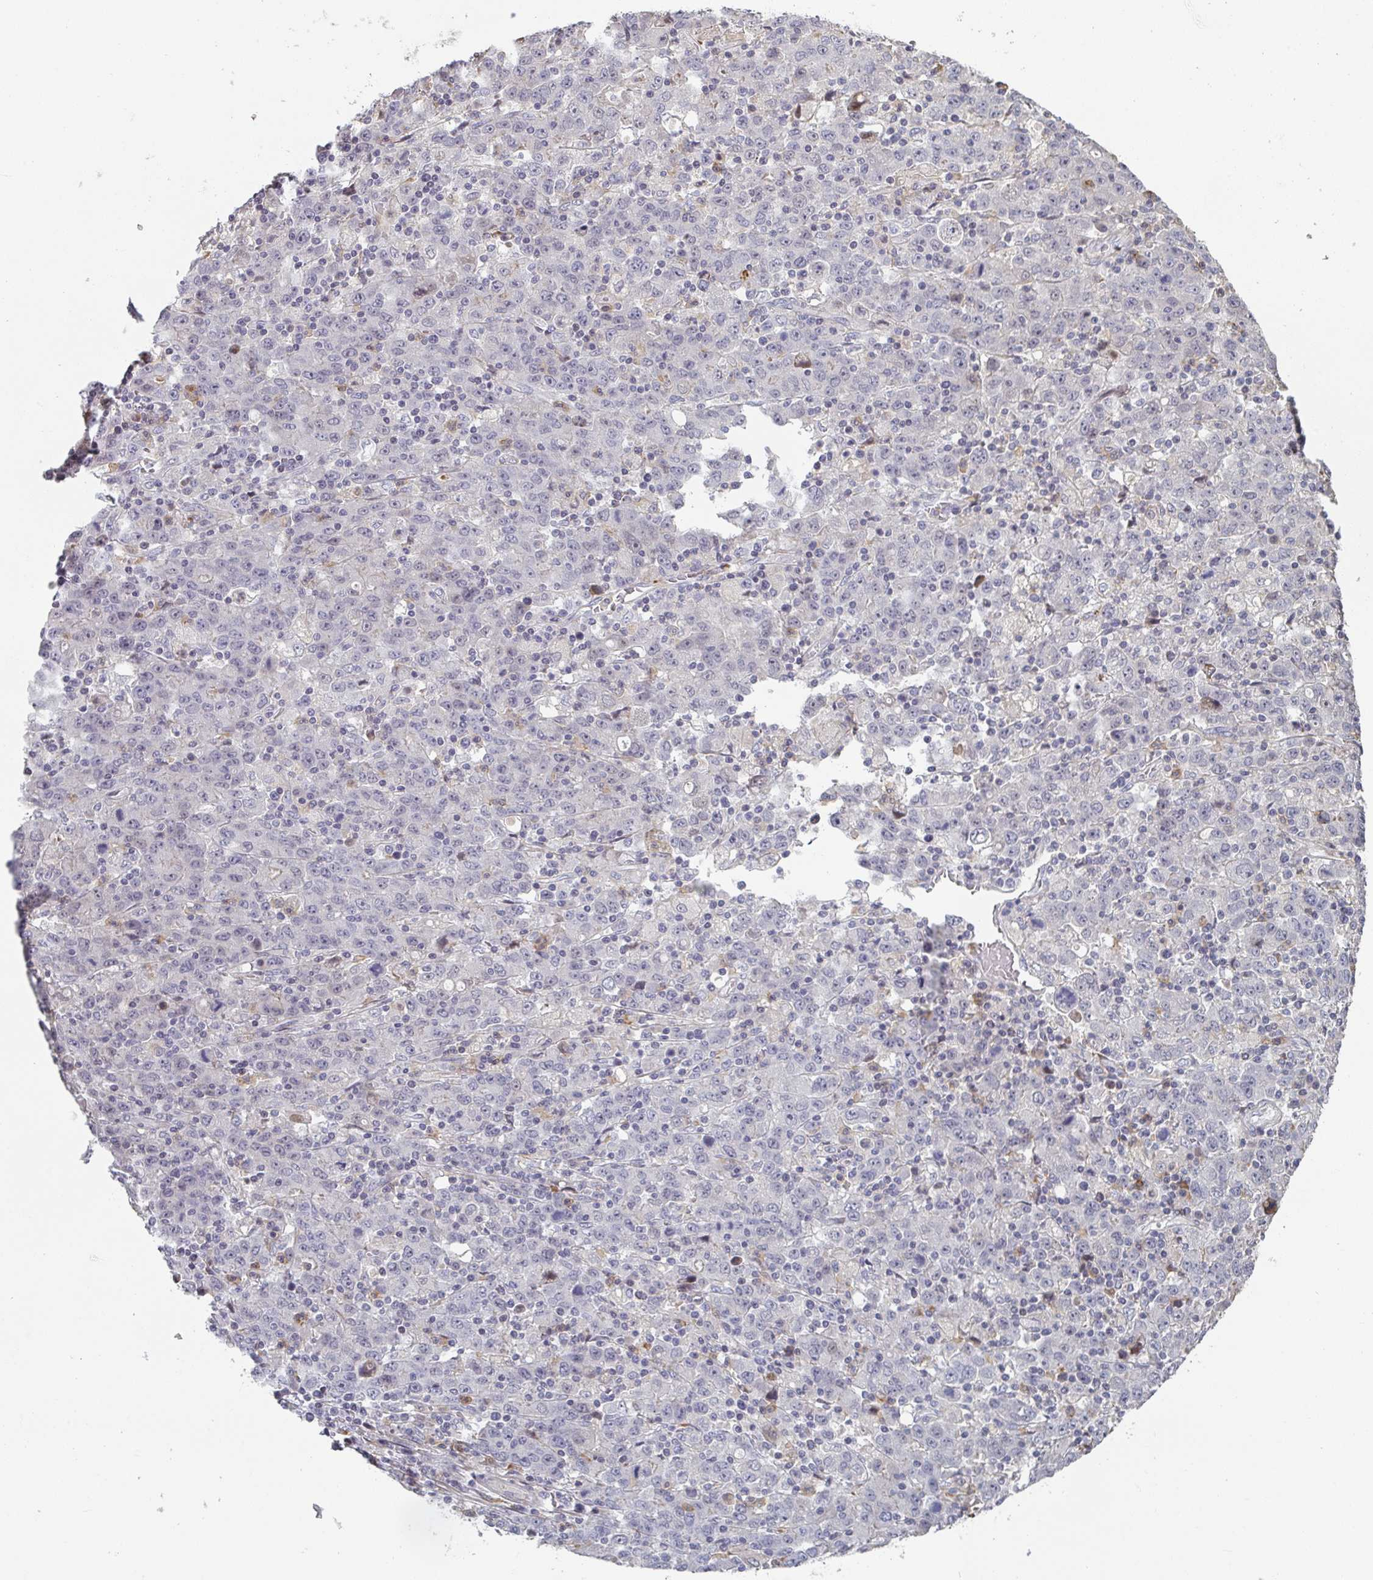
{"staining": {"intensity": "negative", "quantity": "none", "location": "none"}, "tissue": "stomach cancer", "cell_type": "Tumor cells", "image_type": "cancer", "snomed": [{"axis": "morphology", "description": "Adenocarcinoma, NOS"}, {"axis": "topography", "description": "Stomach, upper"}], "caption": "This is an immunohistochemistry (IHC) micrograph of human stomach cancer (adenocarcinoma). There is no expression in tumor cells.", "gene": "A1CF", "patient": {"sex": "male", "age": 69}}